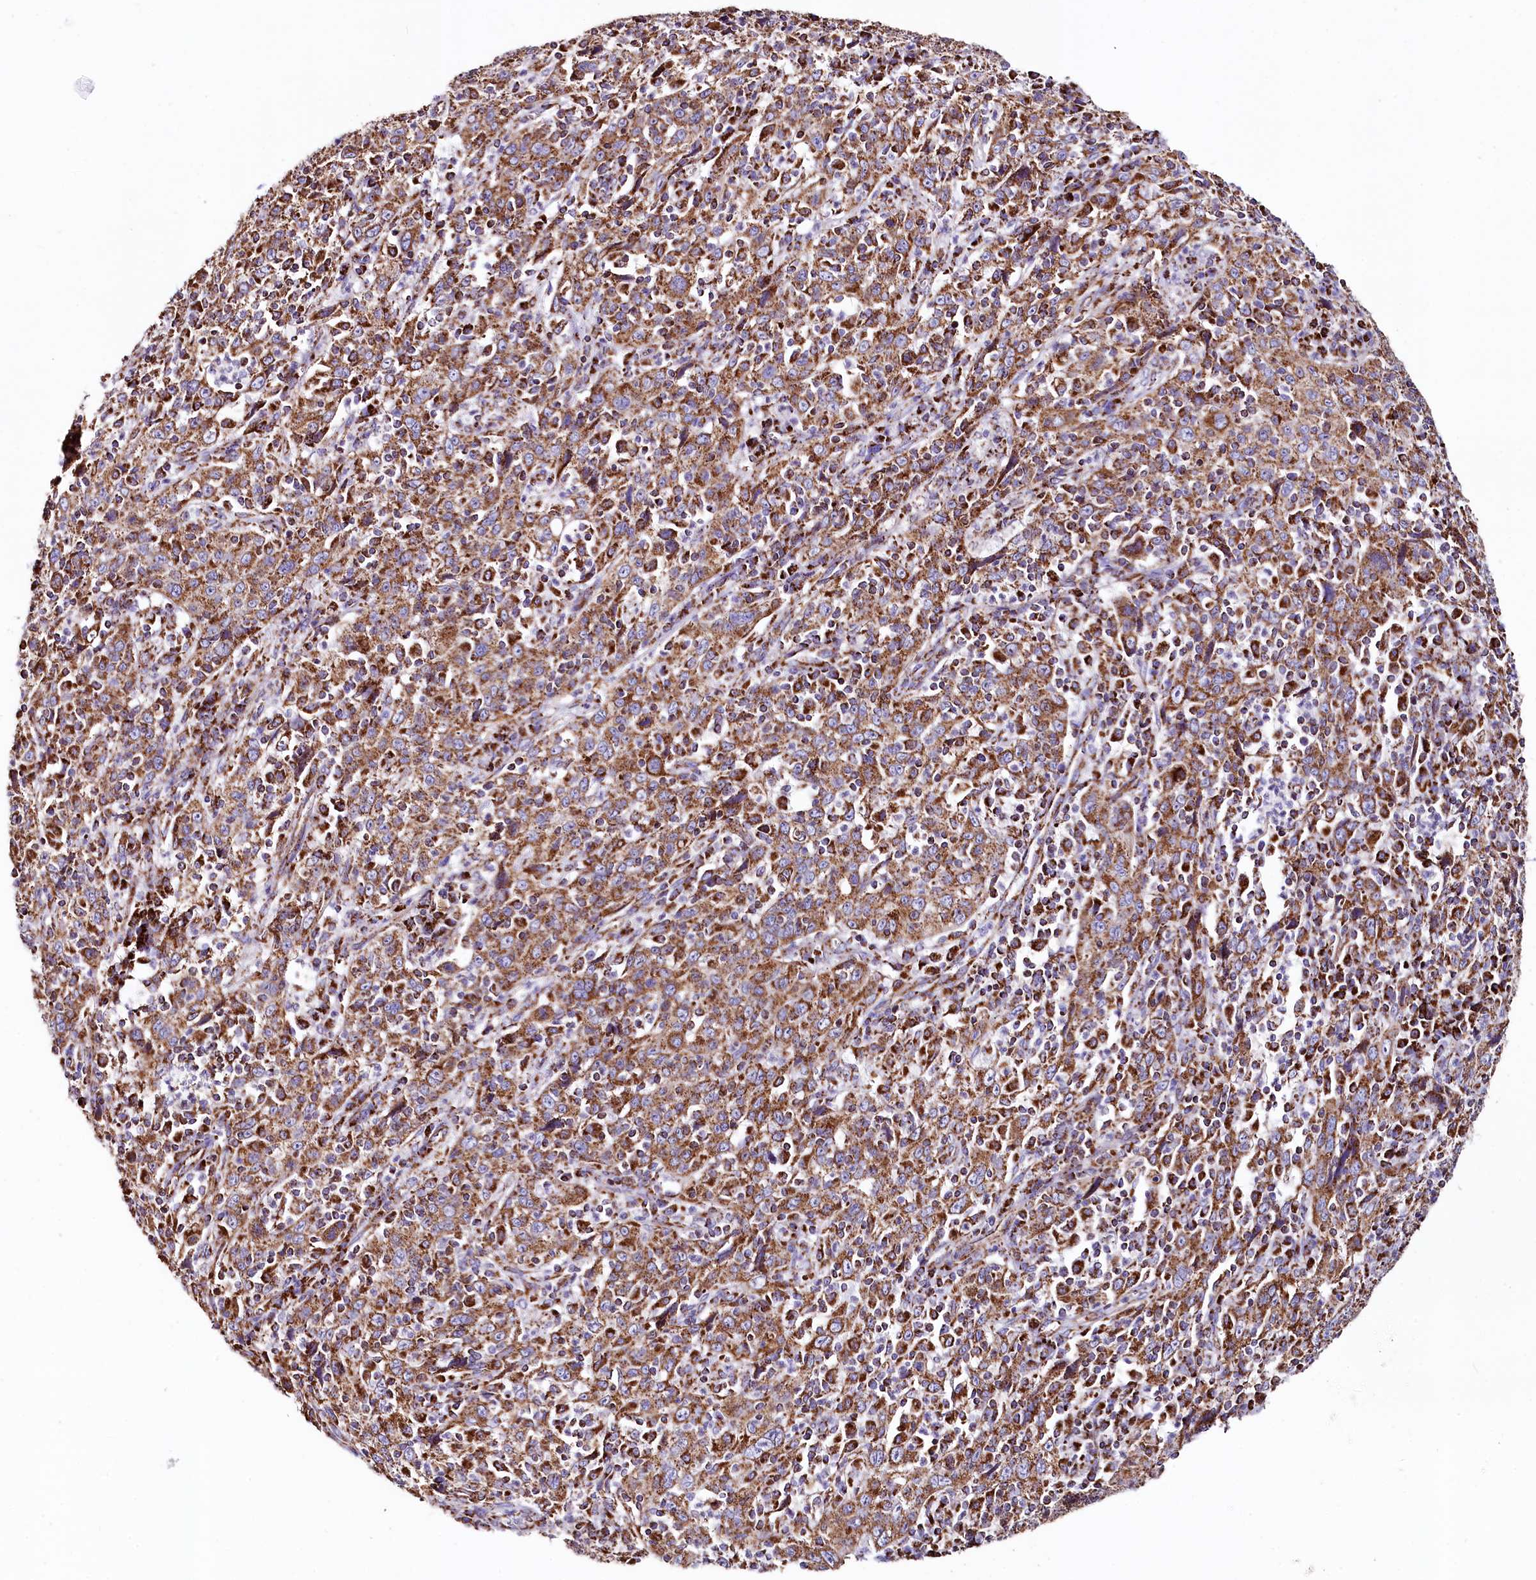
{"staining": {"intensity": "moderate", "quantity": ">75%", "location": "cytoplasmic/membranous"}, "tissue": "cervical cancer", "cell_type": "Tumor cells", "image_type": "cancer", "snomed": [{"axis": "morphology", "description": "Squamous cell carcinoma, NOS"}, {"axis": "topography", "description": "Cervix"}], "caption": "Tumor cells exhibit moderate cytoplasmic/membranous staining in approximately >75% of cells in squamous cell carcinoma (cervical). (DAB = brown stain, brightfield microscopy at high magnification).", "gene": "APLP2", "patient": {"sex": "female", "age": 46}}